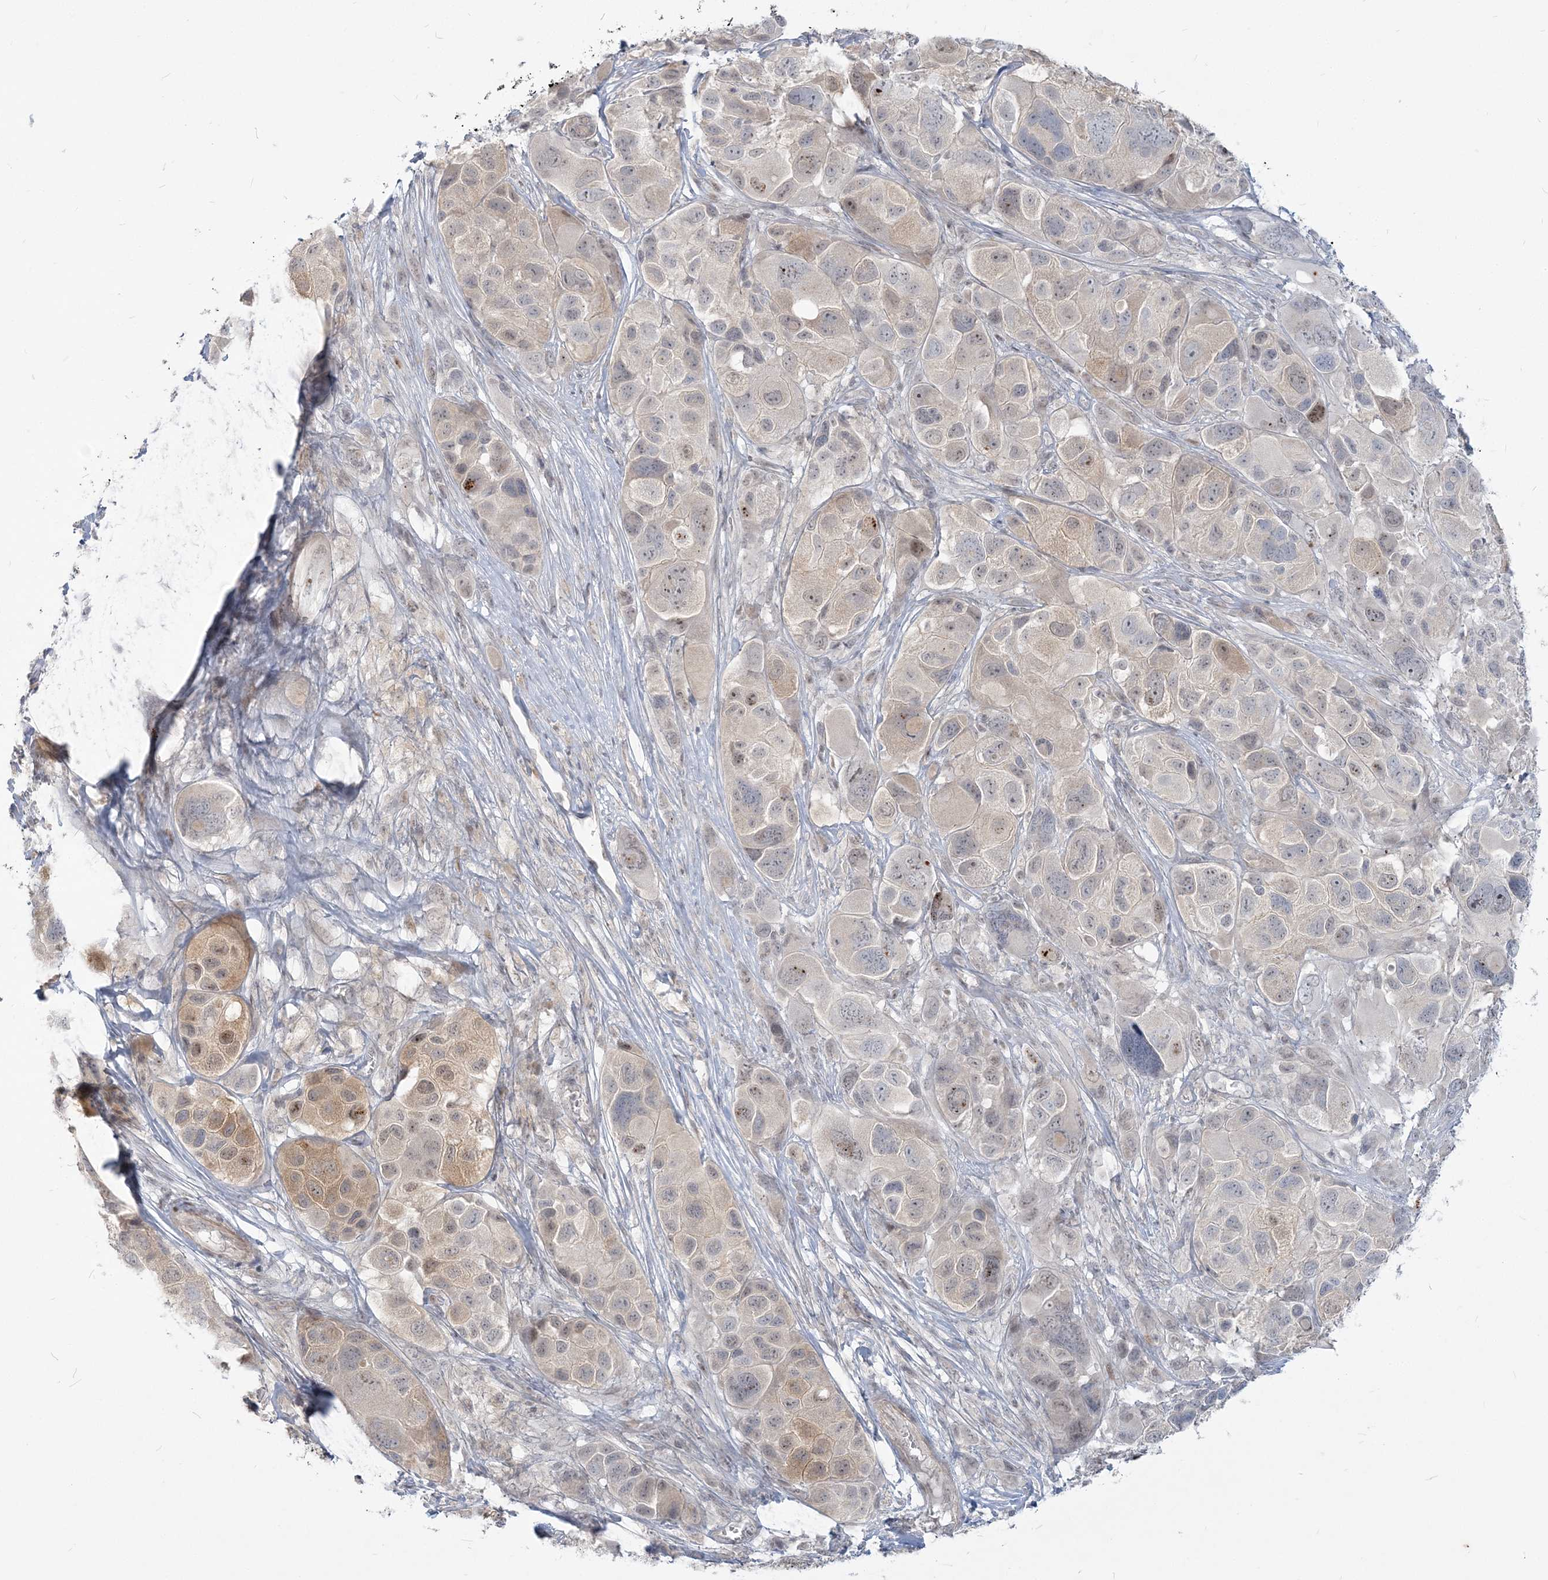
{"staining": {"intensity": "weak", "quantity": "<25%", "location": "cytoplasmic/membranous,nuclear"}, "tissue": "melanoma", "cell_type": "Tumor cells", "image_type": "cancer", "snomed": [{"axis": "morphology", "description": "Malignant melanoma, NOS"}, {"axis": "topography", "description": "Skin of trunk"}], "caption": "Immunohistochemical staining of human melanoma shows no significant staining in tumor cells.", "gene": "SDAD1", "patient": {"sex": "male", "age": 71}}